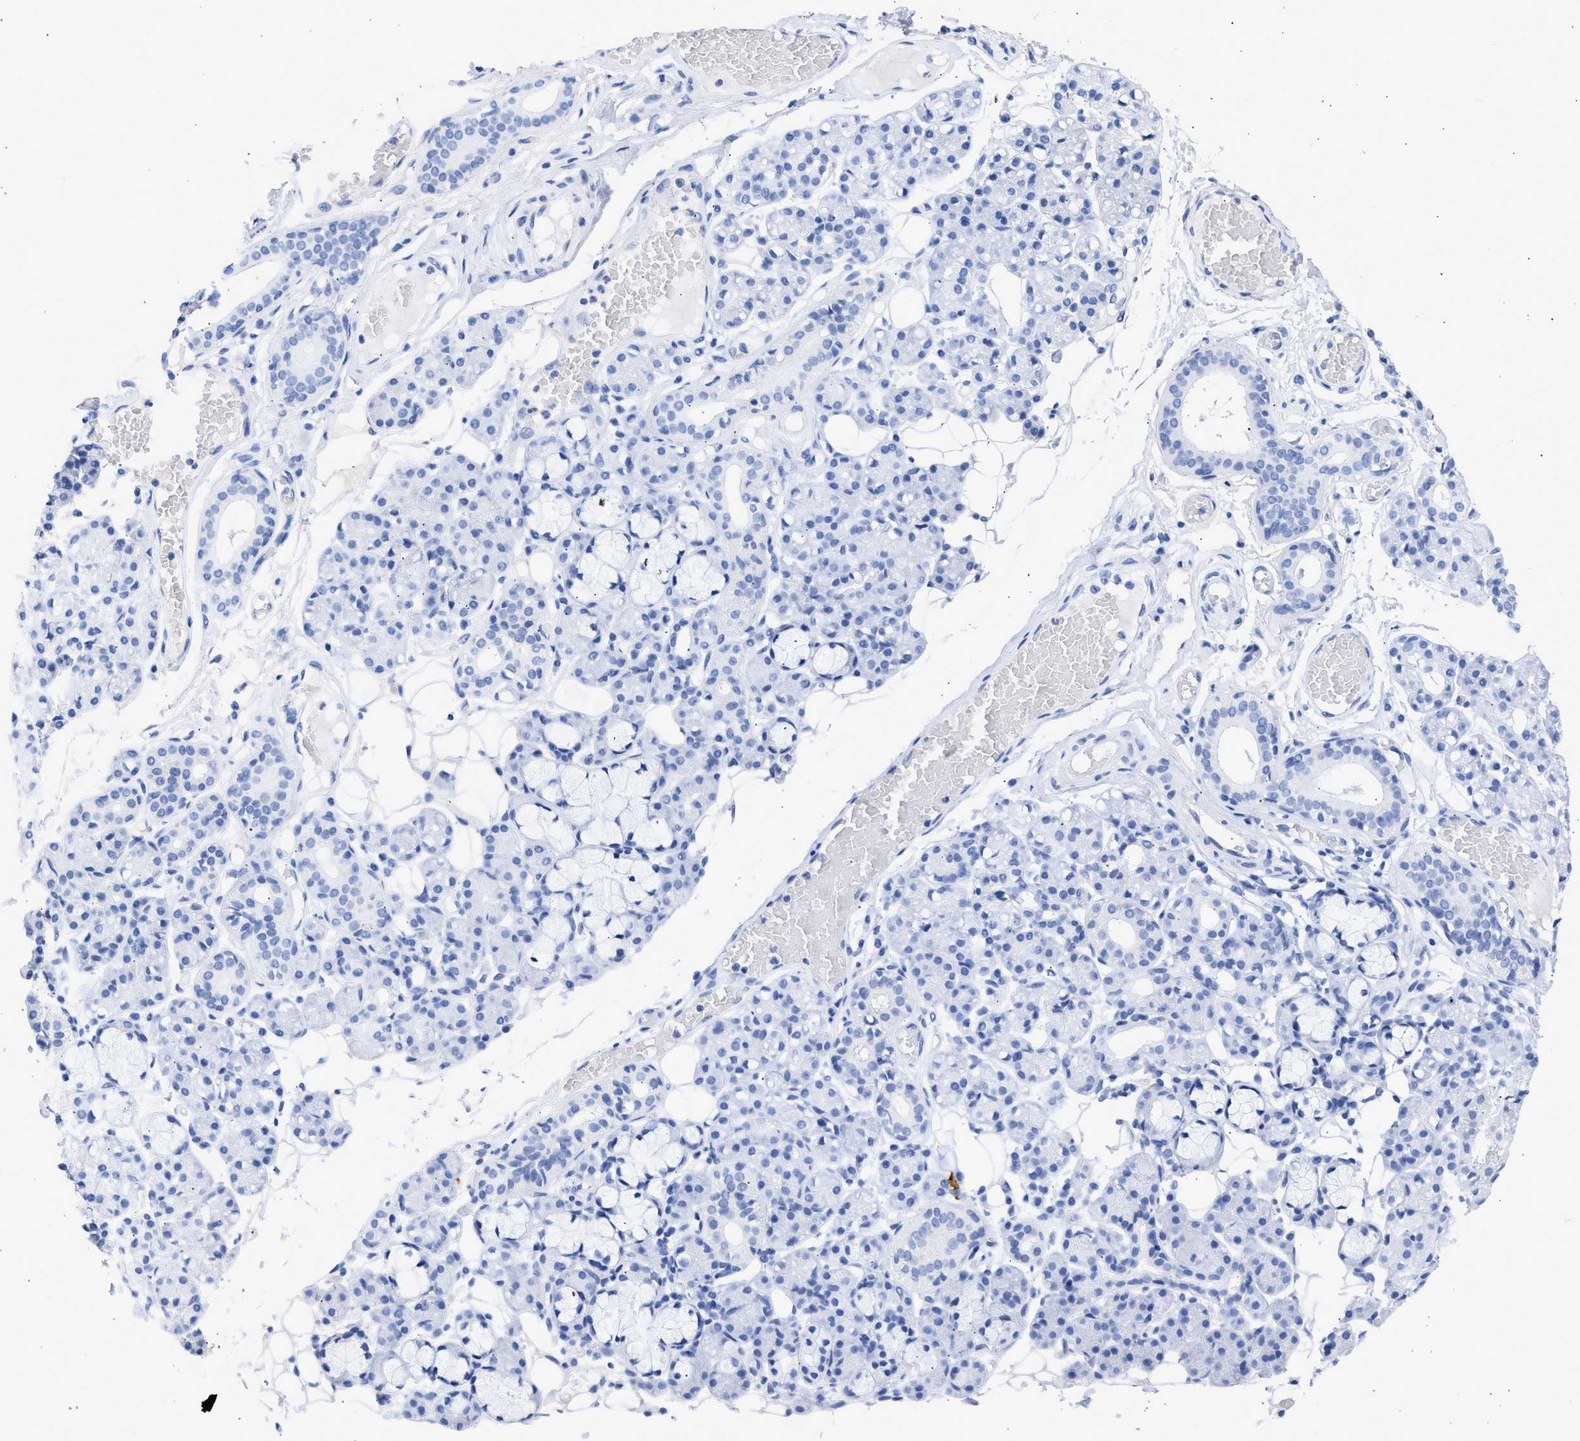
{"staining": {"intensity": "negative", "quantity": "none", "location": "none"}, "tissue": "salivary gland", "cell_type": "Glandular cells", "image_type": "normal", "snomed": [{"axis": "morphology", "description": "Normal tissue, NOS"}, {"axis": "topography", "description": "Salivary gland"}], "caption": "Salivary gland was stained to show a protein in brown. There is no significant expression in glandular cells. The staining was performed using DAB to visualize the protein expression in brown, while the nuclei were stained in blue with hematoxylin (Magnification: 20x).", "gene": "RSPH1", "patient": {"sex": "male", "age": 63}}